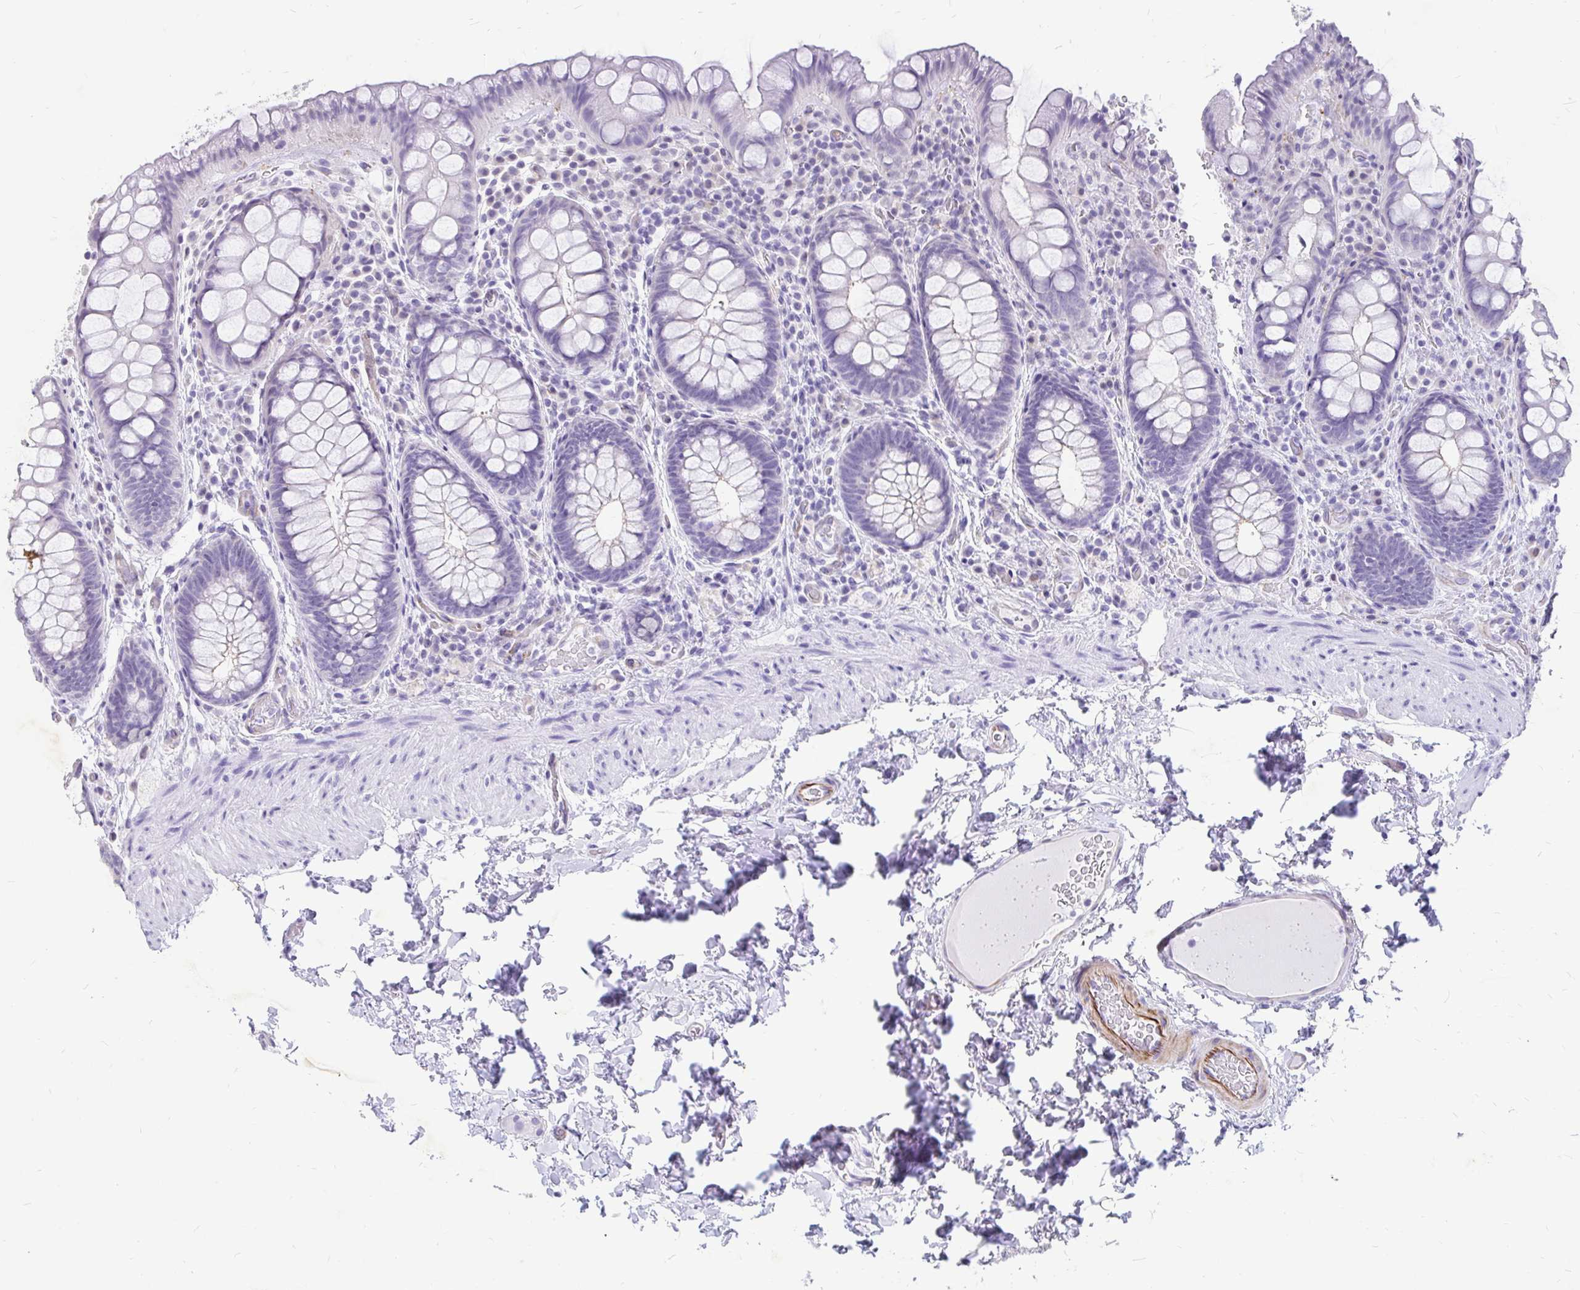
{"staining": {"intensity": "weak", "quantity": "<25%", "location": "cytoplasmic/membranous"}, "tissue": "rectum", "cell_type": "Glandular cells", "image_type": "normal", "snomed": [{"axis": "morphology", "description": "Normal tissue, NOS"}, {"axis": "topography", "description": "Rectum"}], "caption": "Immunohistochemistry of normal human rectum reveals no staining in glandular cells.", "gene": "EML5", "patient": {"sex": "female", "age": 69}}